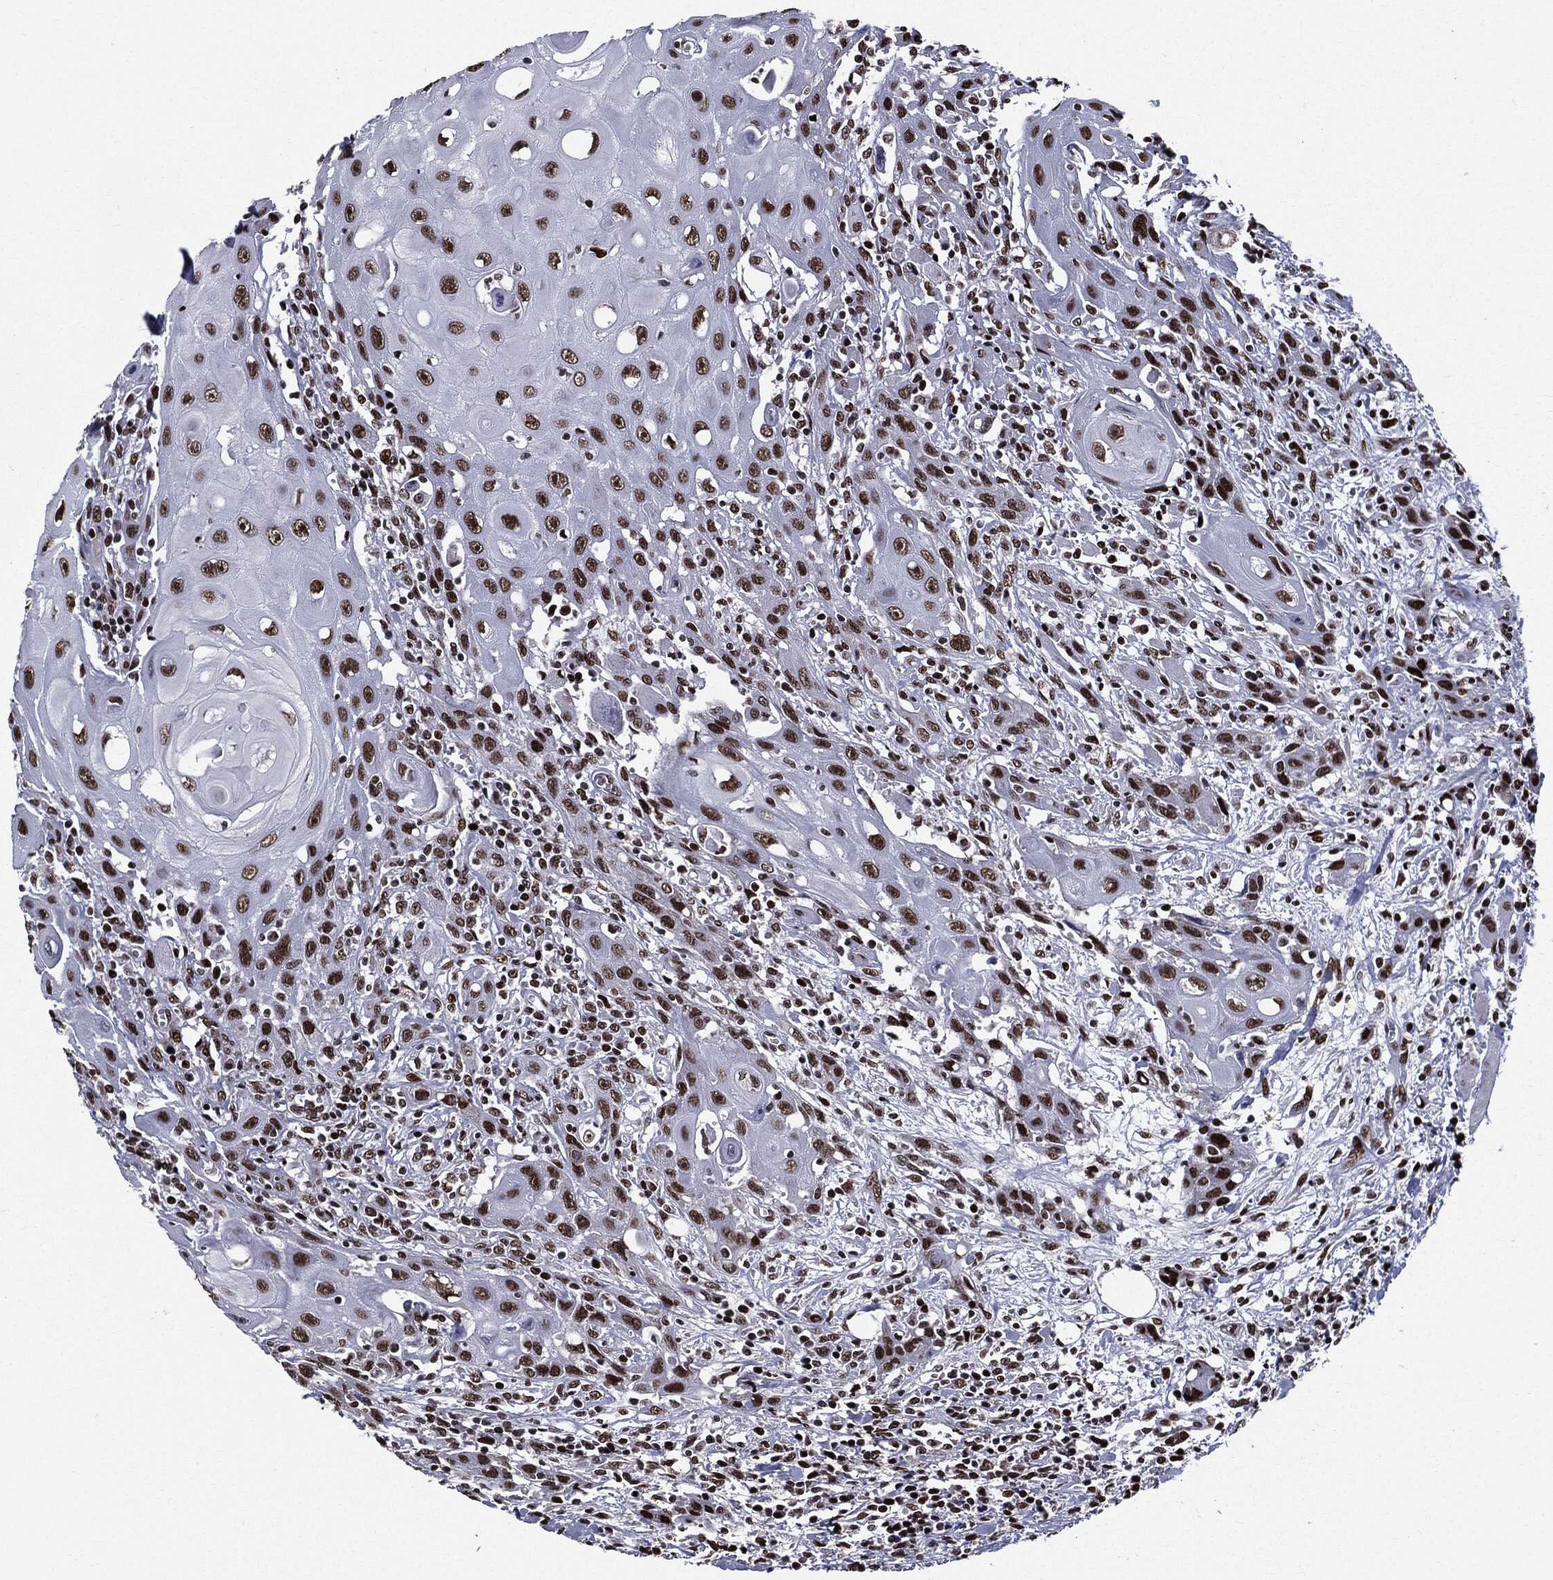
{"staining": {"intensity": "strong", "quantity": ">75%", "location": "nuclear"}, "tissue": "head and neck cancer", "cell_type": "Tumor cells", "image_type": "cancer", "snomed": [{"axis": "morphology", "description": "Normal tissue, NOS"}, {"axis": "morphology", "description": "Squamous cell carcinoma, NOS"}, {"axis": "topography", "description": "Oral tissue"}, {"axis": "topography", "description": "Head-Neck"}], "caption": "Protein analysis of squamous cell carcinoma (head and neck) tissue demonstrates strong nuclear positivity in about >75% of tumor cells.", "gene": "ZFP91", "patient": {"sex": "male", "age": 71}}